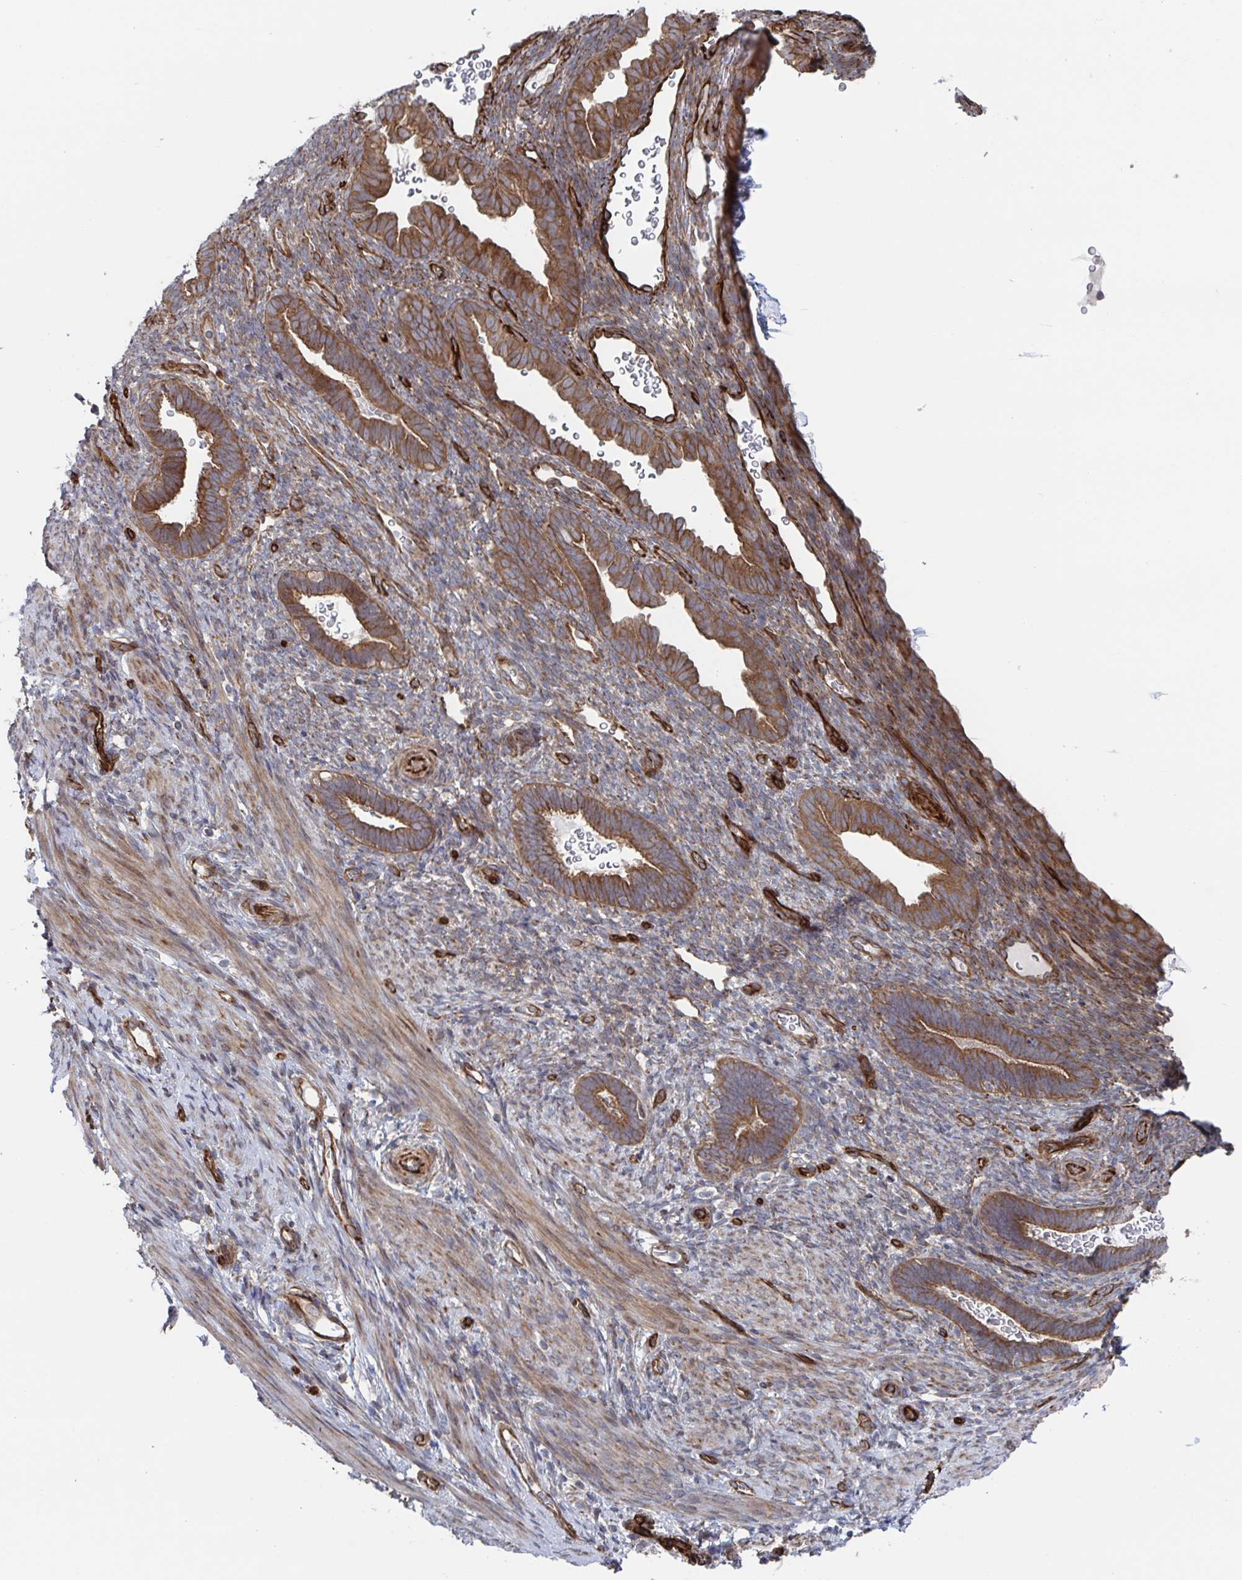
{"staining": {"intensity": "negative", "quantity": "none", "location": "none"}, "tissue": "endometrium", "cell_type": "Cells in endometrial stroma", "image_type": "normal", "snomed": [{"axis": "morphology", "description": "Normal tissue, NOS"}, {"axis": "topography", "description": "Endometrium"}], "caption": "DAB immunohistochemical staining of unremarkable endometrium displays no significant staining in cells in endometrial stroma.", "gene": "DVL3", "patient": {"sex": "female", "age": 34}}